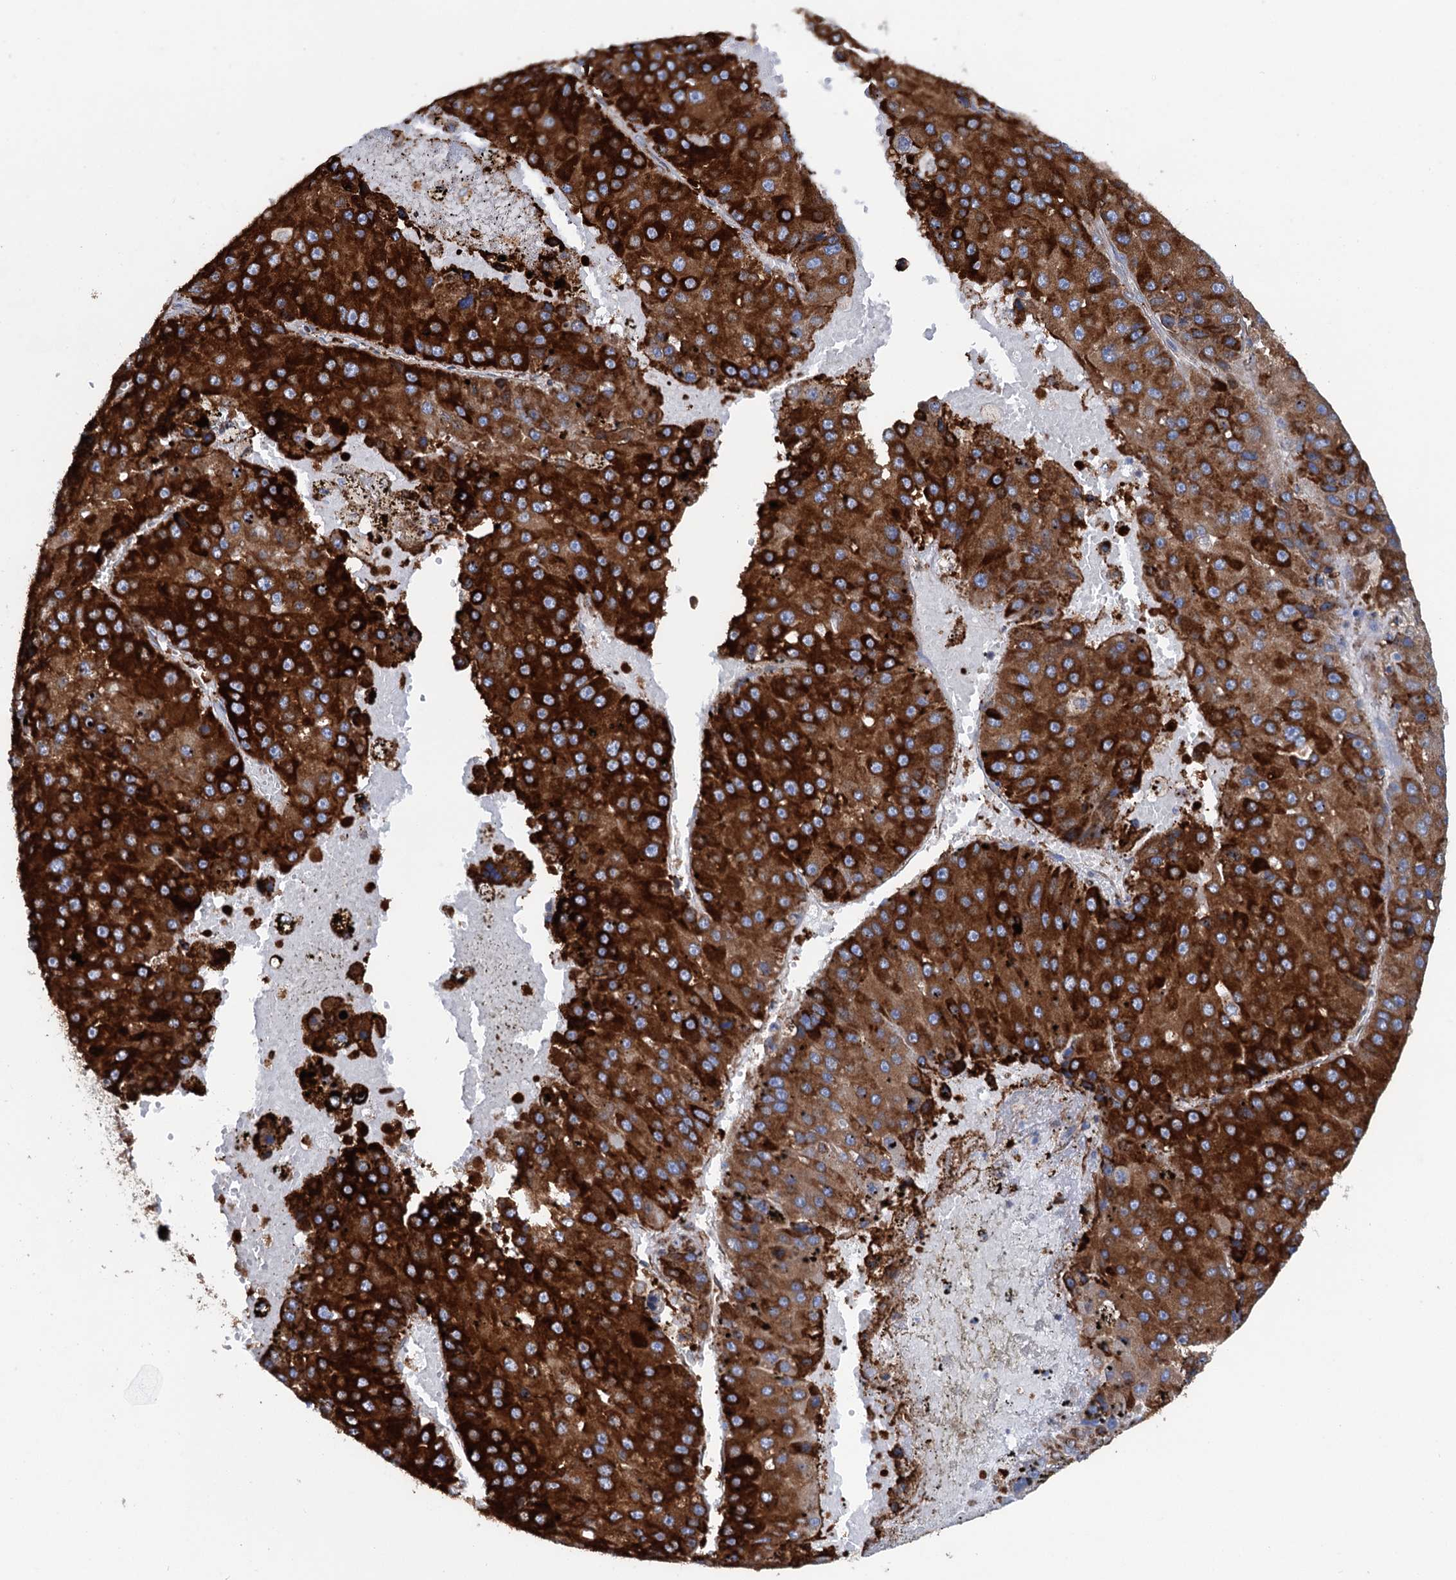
{"staining": {"intensity": "strong", "quantity": ">75%", "location": "cytoplasmic/membranous"}, "tissue": "liver cancer", "cell_type": "Tumor cells", "image_type": "cancer", "snomed": [{"axis": "morphology", "description": "Carcinoma, Hepatocellular, NOS"}, {"axis": "topography", "description": "Liver"}], "caption": "Strong cytoplasmic/membranous staining is identified in about >75% of tumor cells in liver cancer (hepatocellular carcinoma). (Brightfield microscopy of DAB IHC at high magnification).", "gene": "SHE", "patient": {"sex": "female", "age": 73}}